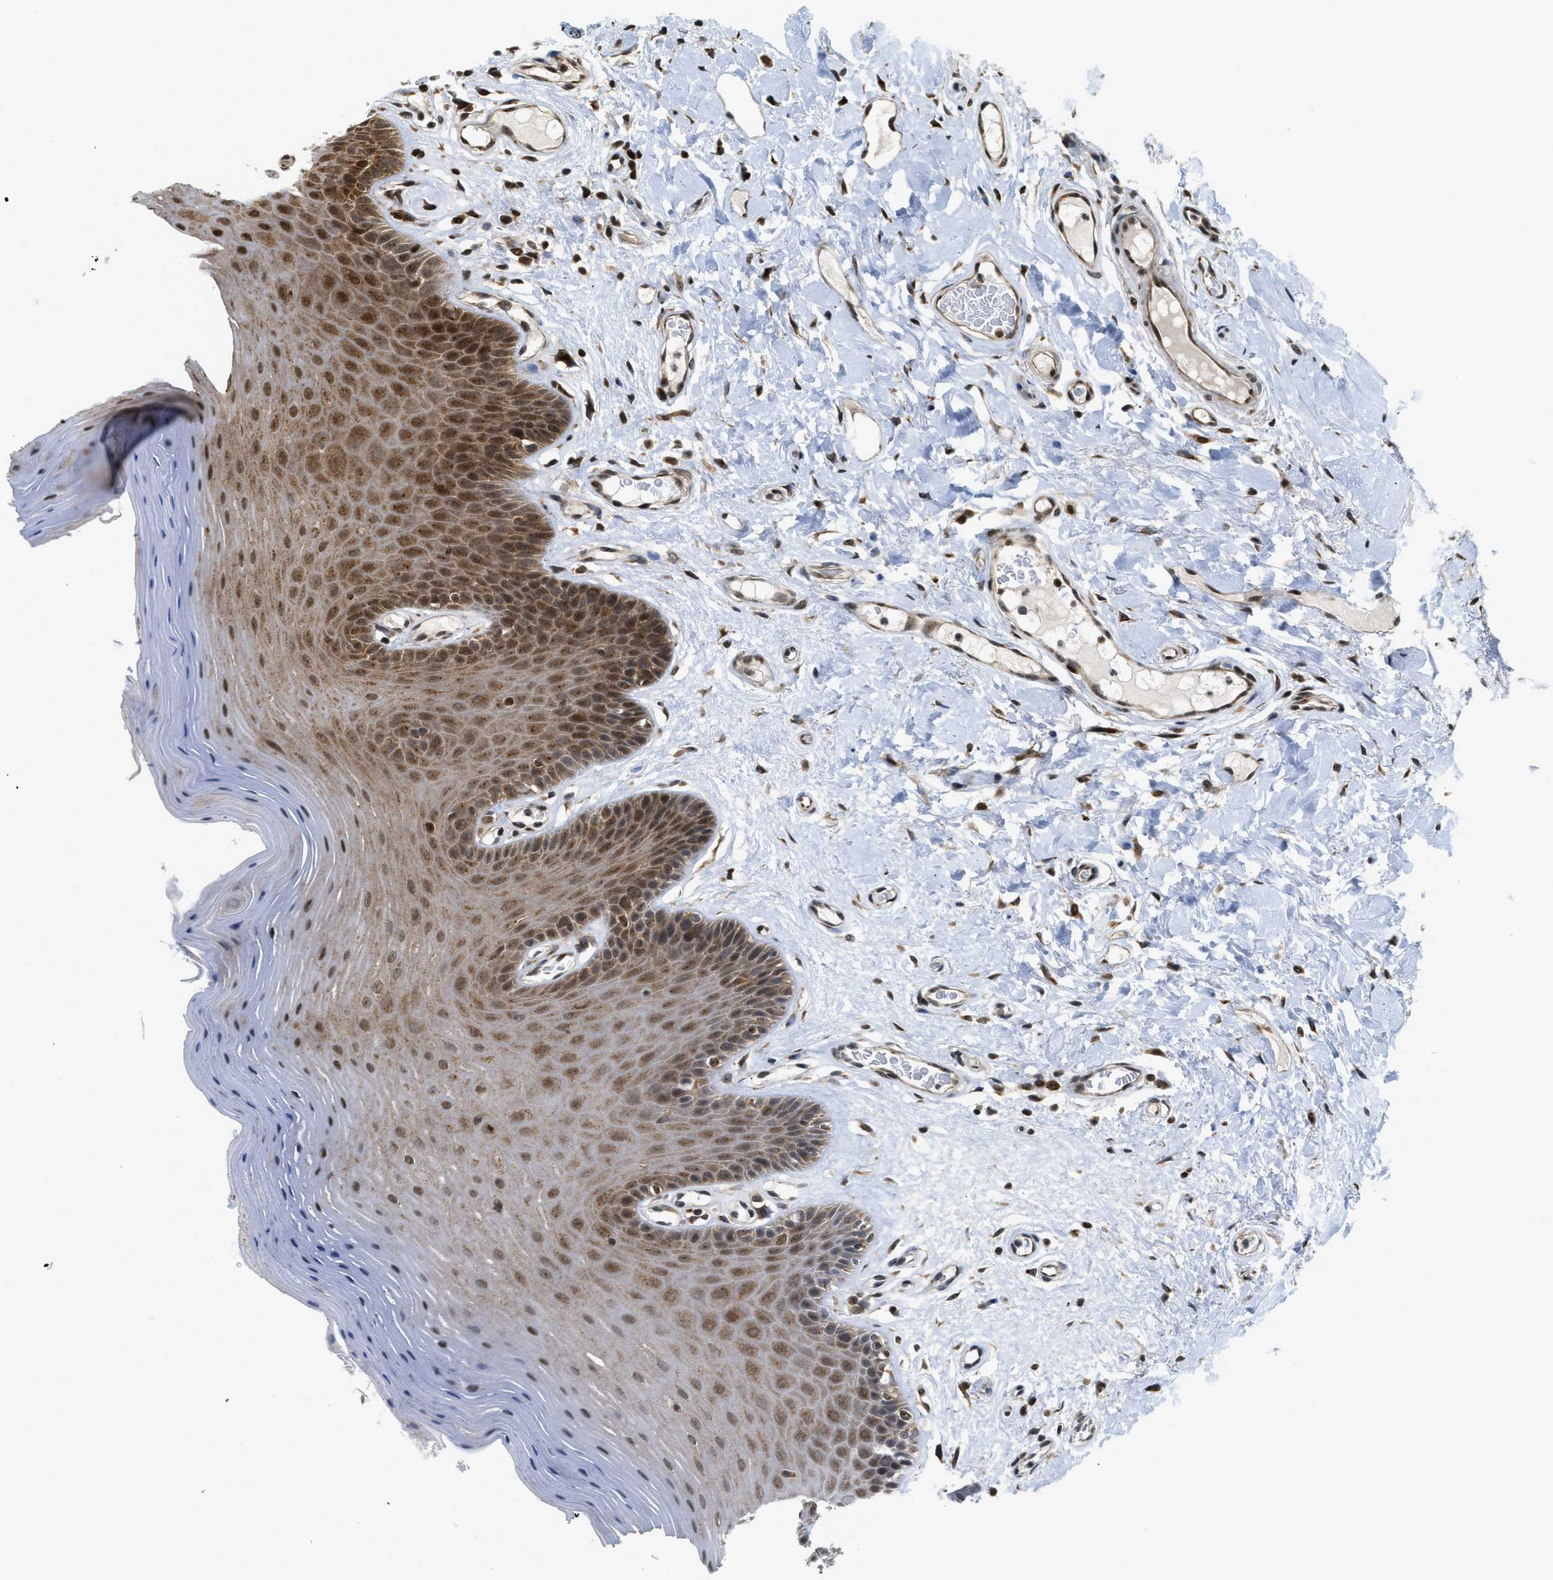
{"staining": {"intensity": "moderate", "quantity": "25%-75%", "location": "cytoplasmic/membranous,nuclear"}, "tissue": "oral mucosa", "cell_type": "Squamous epithelial cells", "image_type": "normal", "snomed": [{"axis": "morphology", "description": "Normal tissue, NOS"}, {"axis": "morphology", "description": "Squamous cell carcinoma, NOS"}, {"axis": "topography", "description": "Skeletal muscle"}, {"axis": "topography", "description": "Adipose tissue"}, {"axis": "topography", "description": "Vascular tissue"}, {"axis": "topography", "description": "Oral tissue"}, {"axis": "topography", "description": "Peripheral nerve tissue"}, {"axis": "topography", "description": "Head-Neck"}], "caption": "Human oral mucosa stained for a protein (brown) exhibits moderate cytoplasmic/membranous,nuclear positive expression in approximately 25%-75% of squamous epithelial cells.", "gene": "TACC1", "patient": {"sex": "male", "age": 71}}